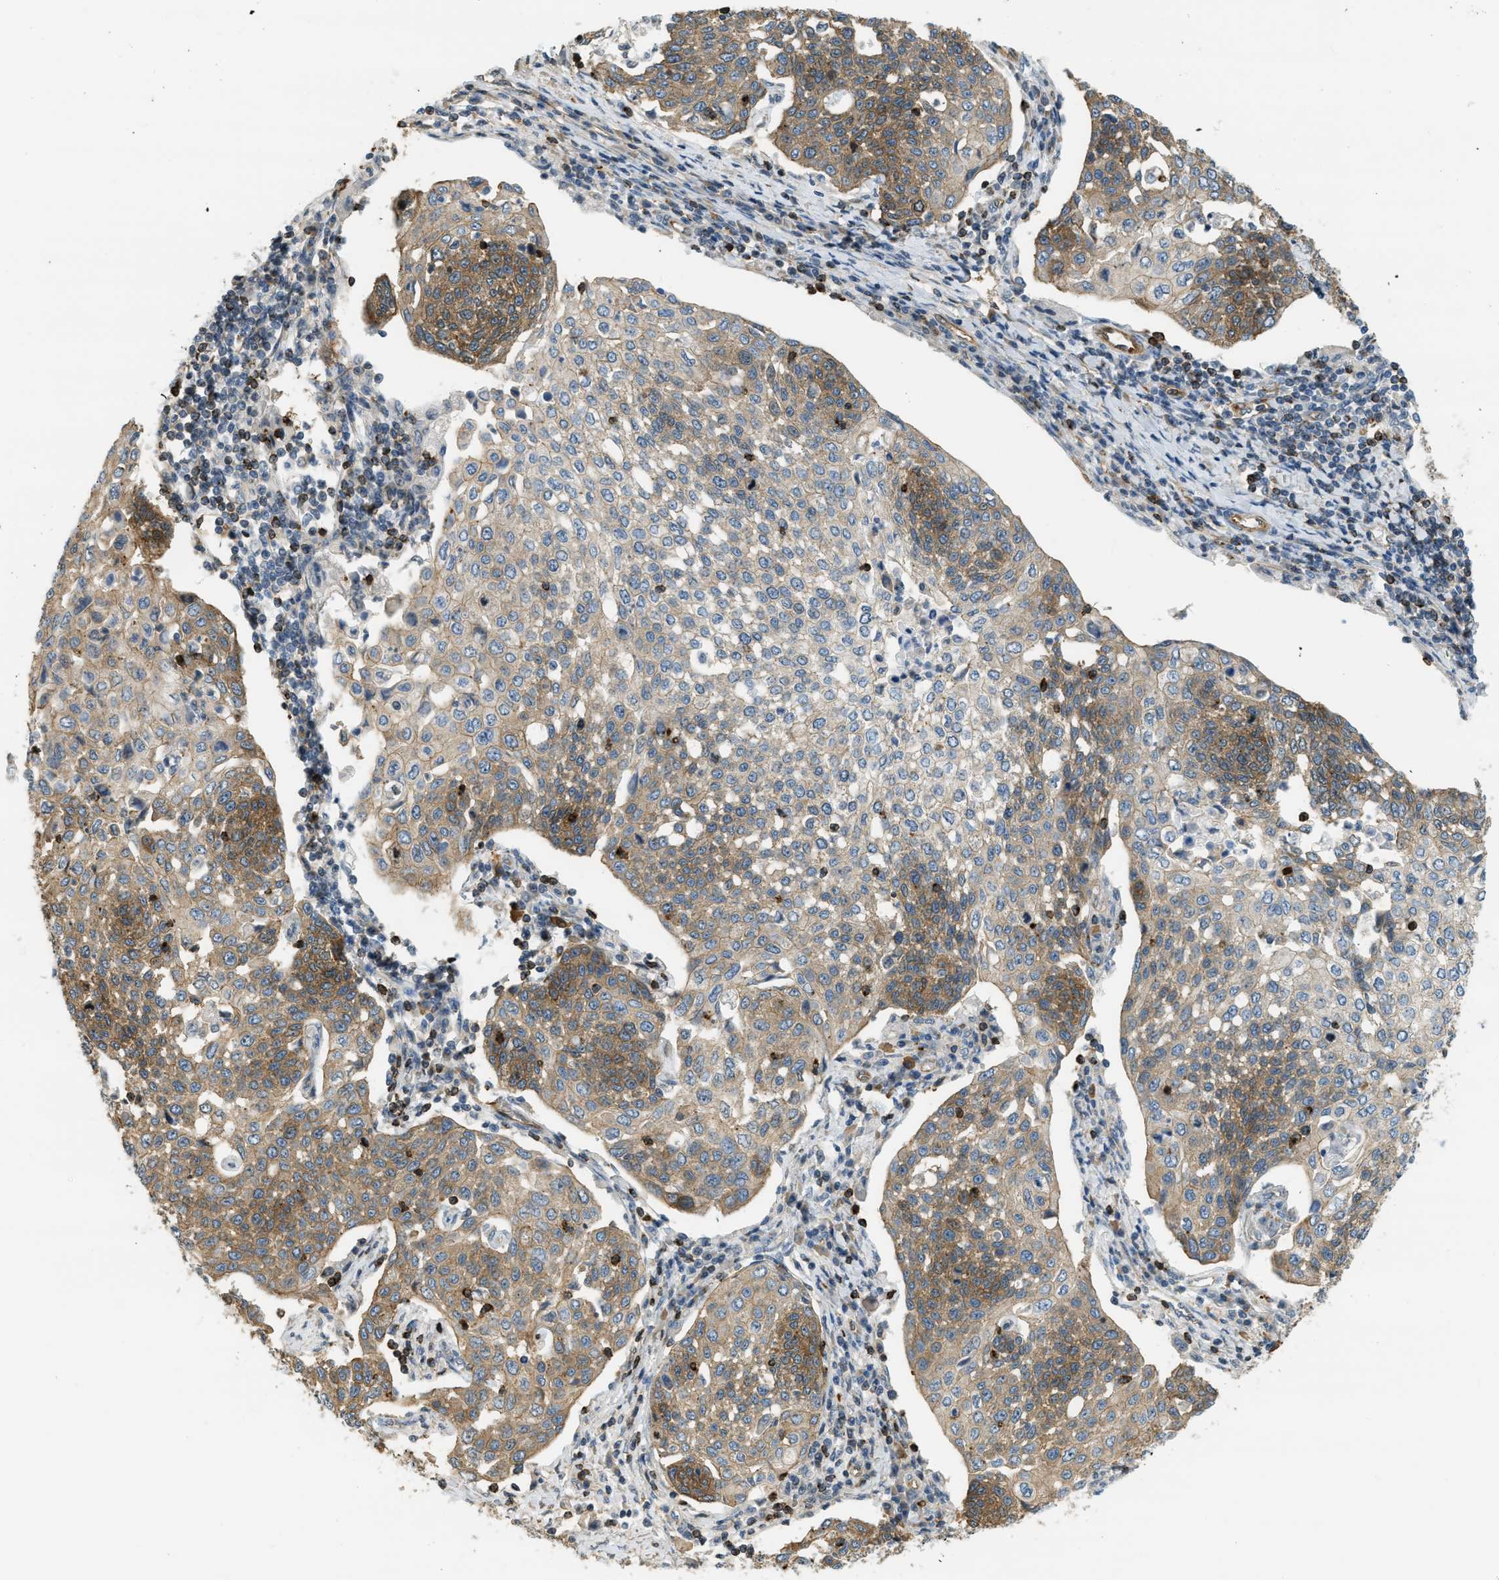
{"staining": {"intensity": "moderate", "quantity": ">75%", "location": "cytoplasmic/membranous"}, "tissue": "cervical cancer", "cell_type": "Tumor cells", "image_type": "cancer", "snomed": [{"axis": "morphology", "description": "Squamous cell carcinoma, NOS"}, {"axis": "topography", "description": "Cervix"}], "caption": "This is an image of immunohistochemistry (IHC) staining of cervical cancer (squamous cell carcinoma), which shows moderate expression in the cytoplasmic/membranous of tumor cells.", "gene": "KIAA1671", "patient": {"sex": "female", "age": 34}}